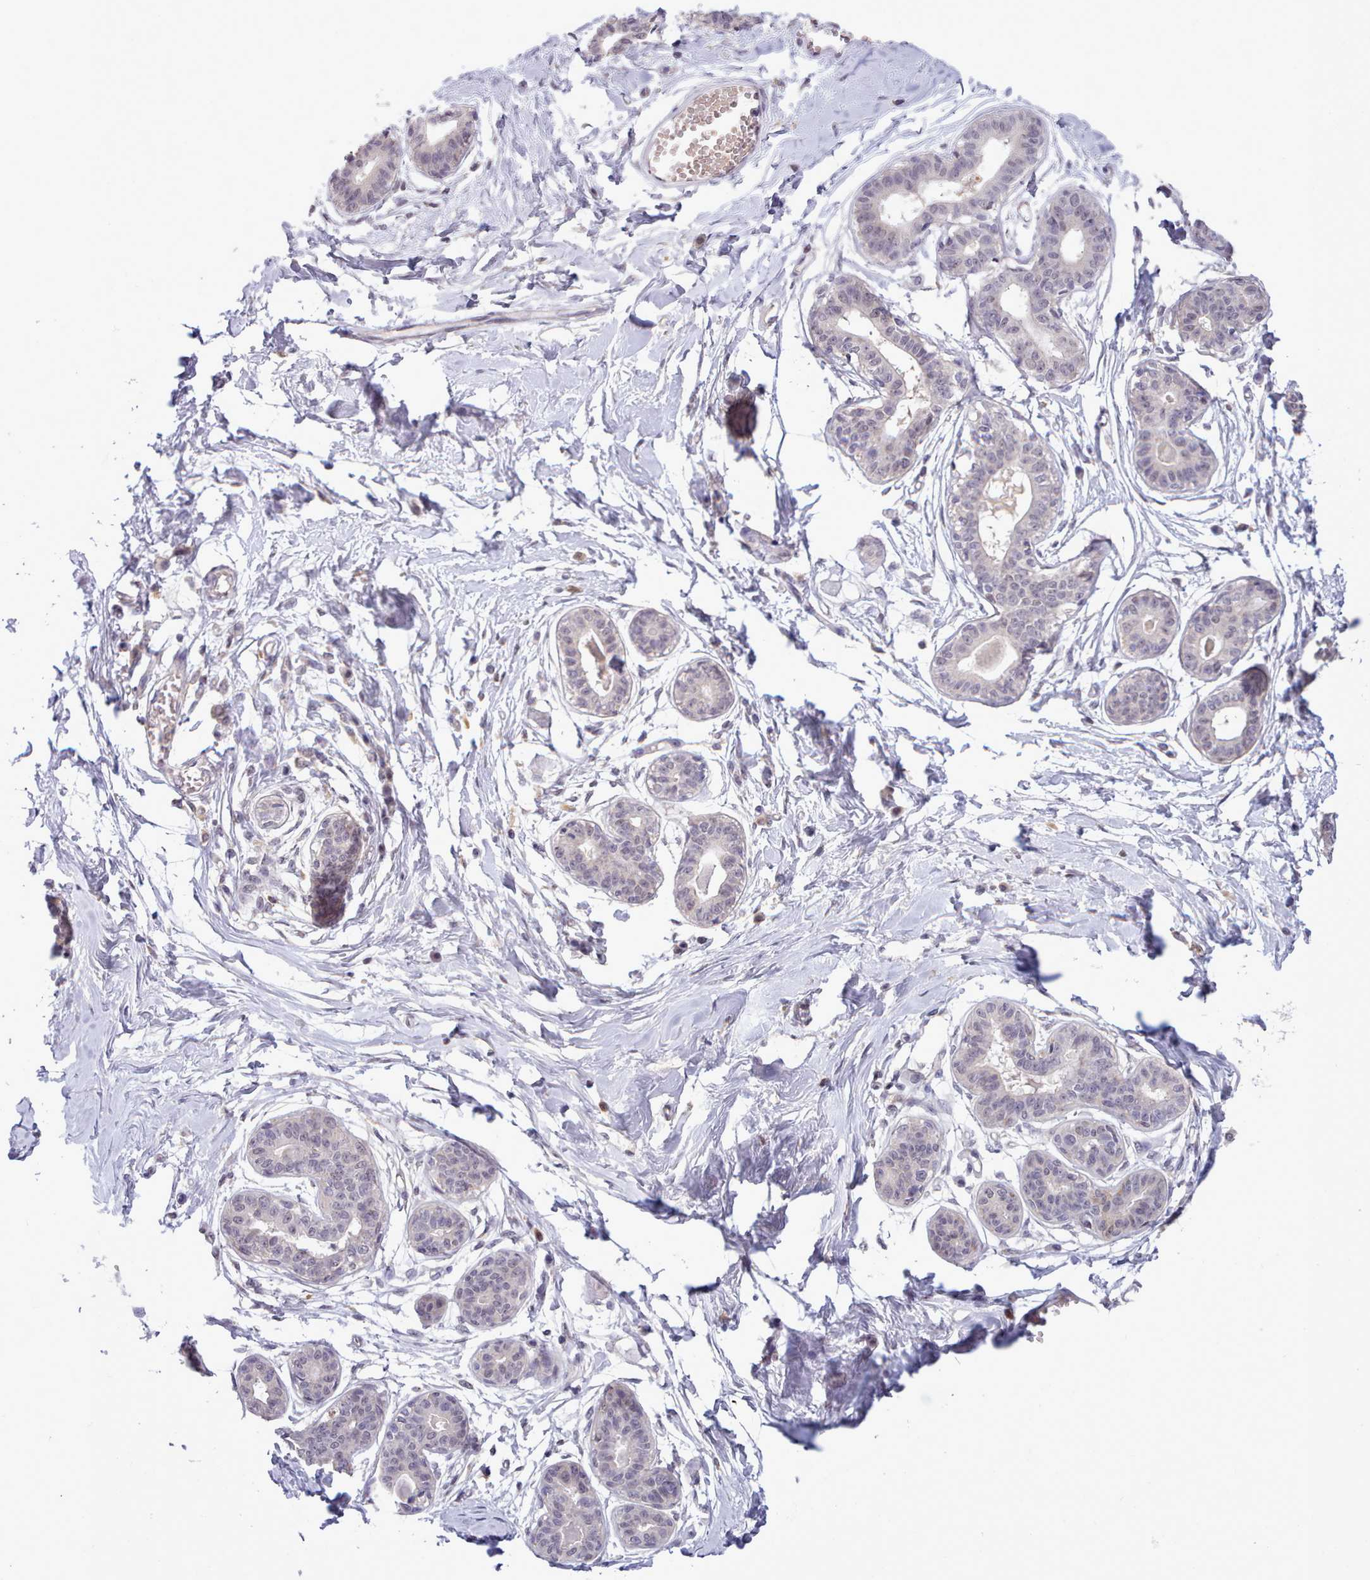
{"staining": {"intensity": "negative", "quantity": "none", "location": "none"}, "tissue": "breast", "cell_type": "Adipocytes", "image_type": "normal", "snomed": [{"axis": "morphology", "description": "Normal tissue, NOS"}, {"axis": "topography", "description": "Breast"}], "caption": "Normal breast was stained to show a protein in brown. There is no significant positivity in adipocytes. (DAB IHC, high magnification).", "gene": "ARL17A", "patient": {"sex": "female", "age": 45}}